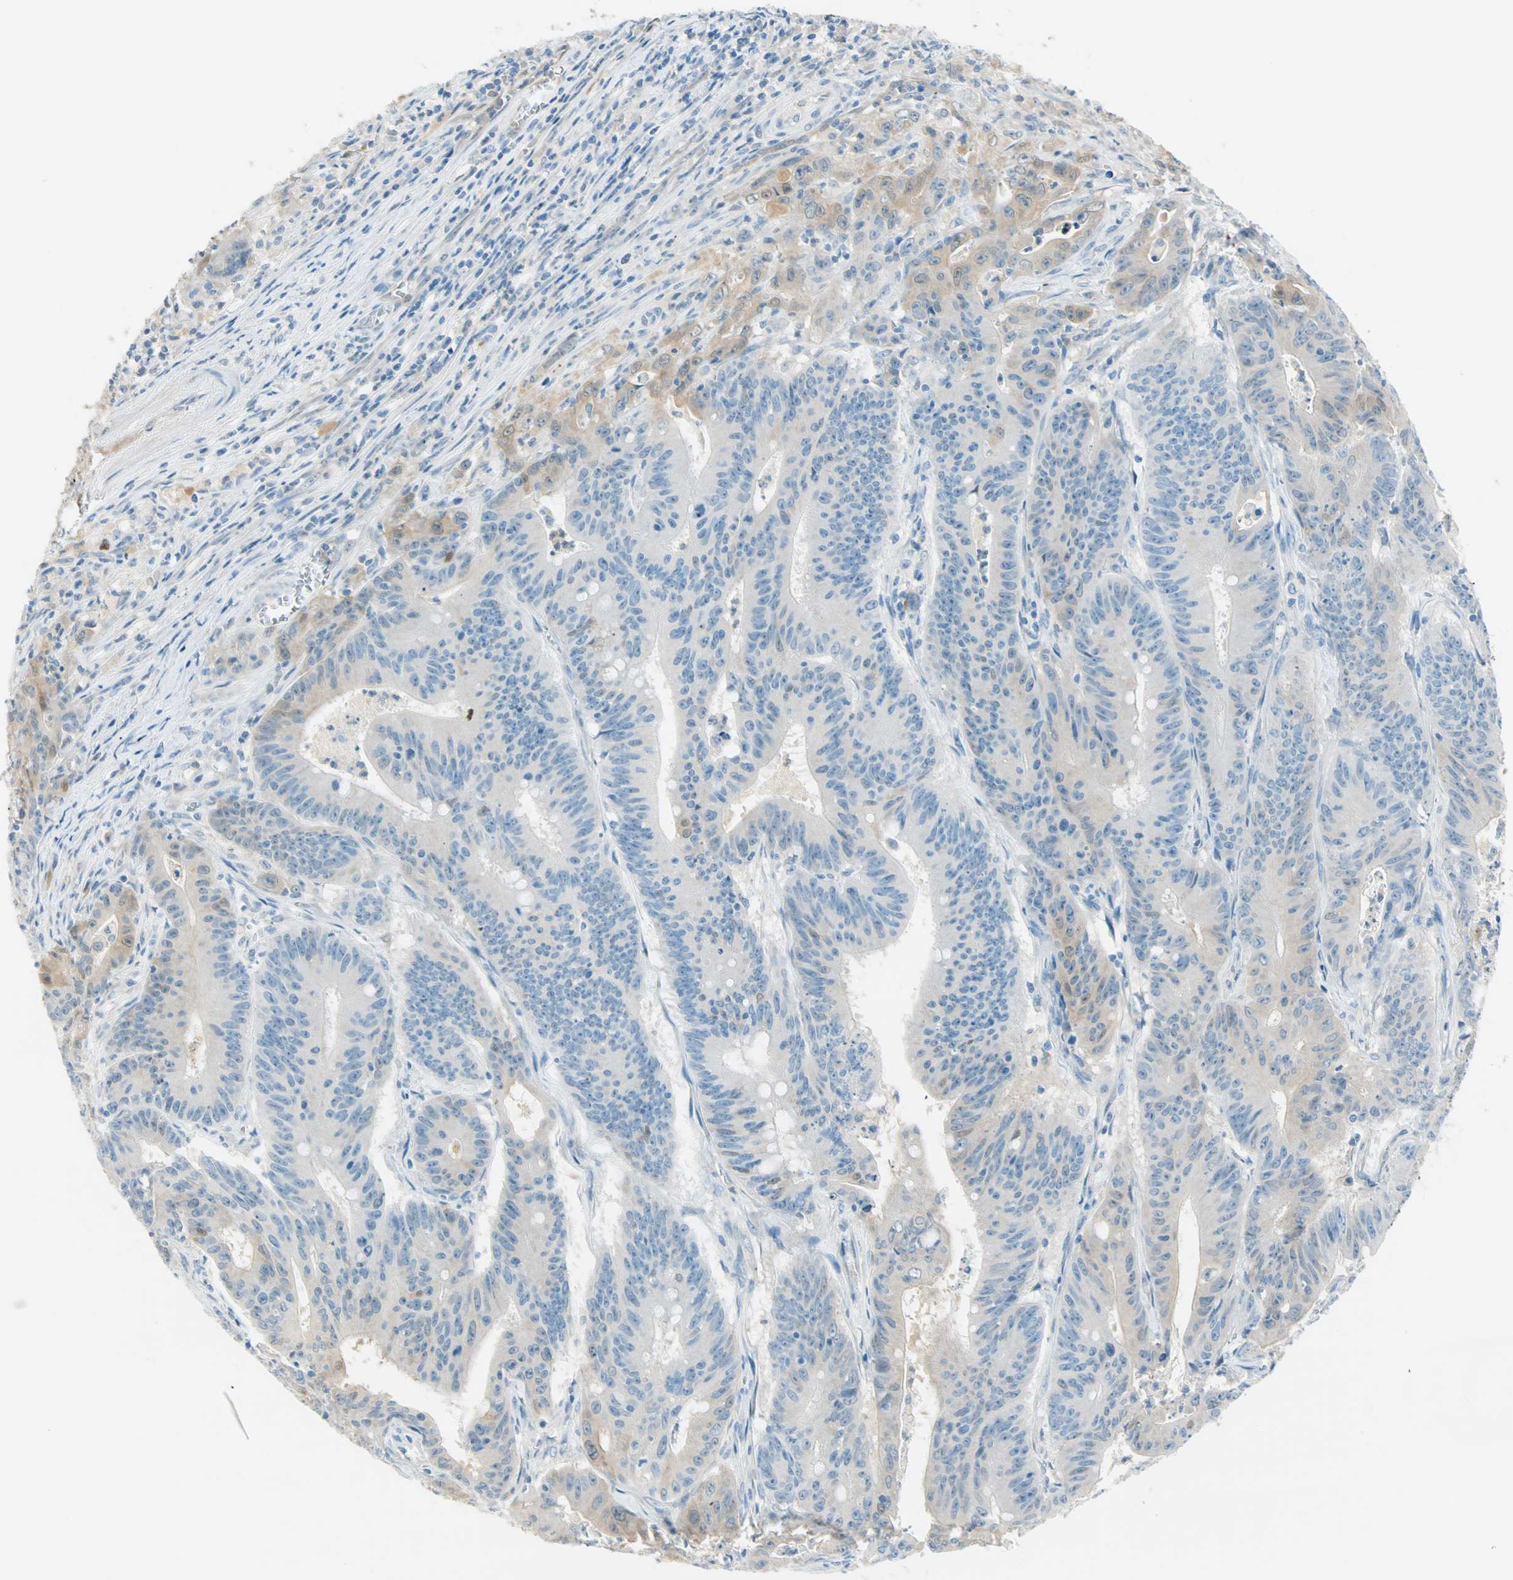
{"staining": {"intensity": "moderate", "quantity": "<25%", "location": "cytoplasmic/membranous"}, "tissue": "colorectal cancer", "cell_type": "Tumor cells", "image_type": "cancer", "snomed": [{"axis": "morphology", "description": "Adenocarcinoma, NOS"}, {"axis": "topography", "description": "Colon"}], "caption": "High-power microscopy captured an immunohistochemistry image of colorectal cancer, revealing moderate cytoplasmic/membranous staining in about <25% of tumor cells. (Stains: DAB in brown, nuclei in blue, Microscopy: brightfield microscopy at high magnification).", "gene": "S100A1", "patient": {"sex": "male", "age": 45}}